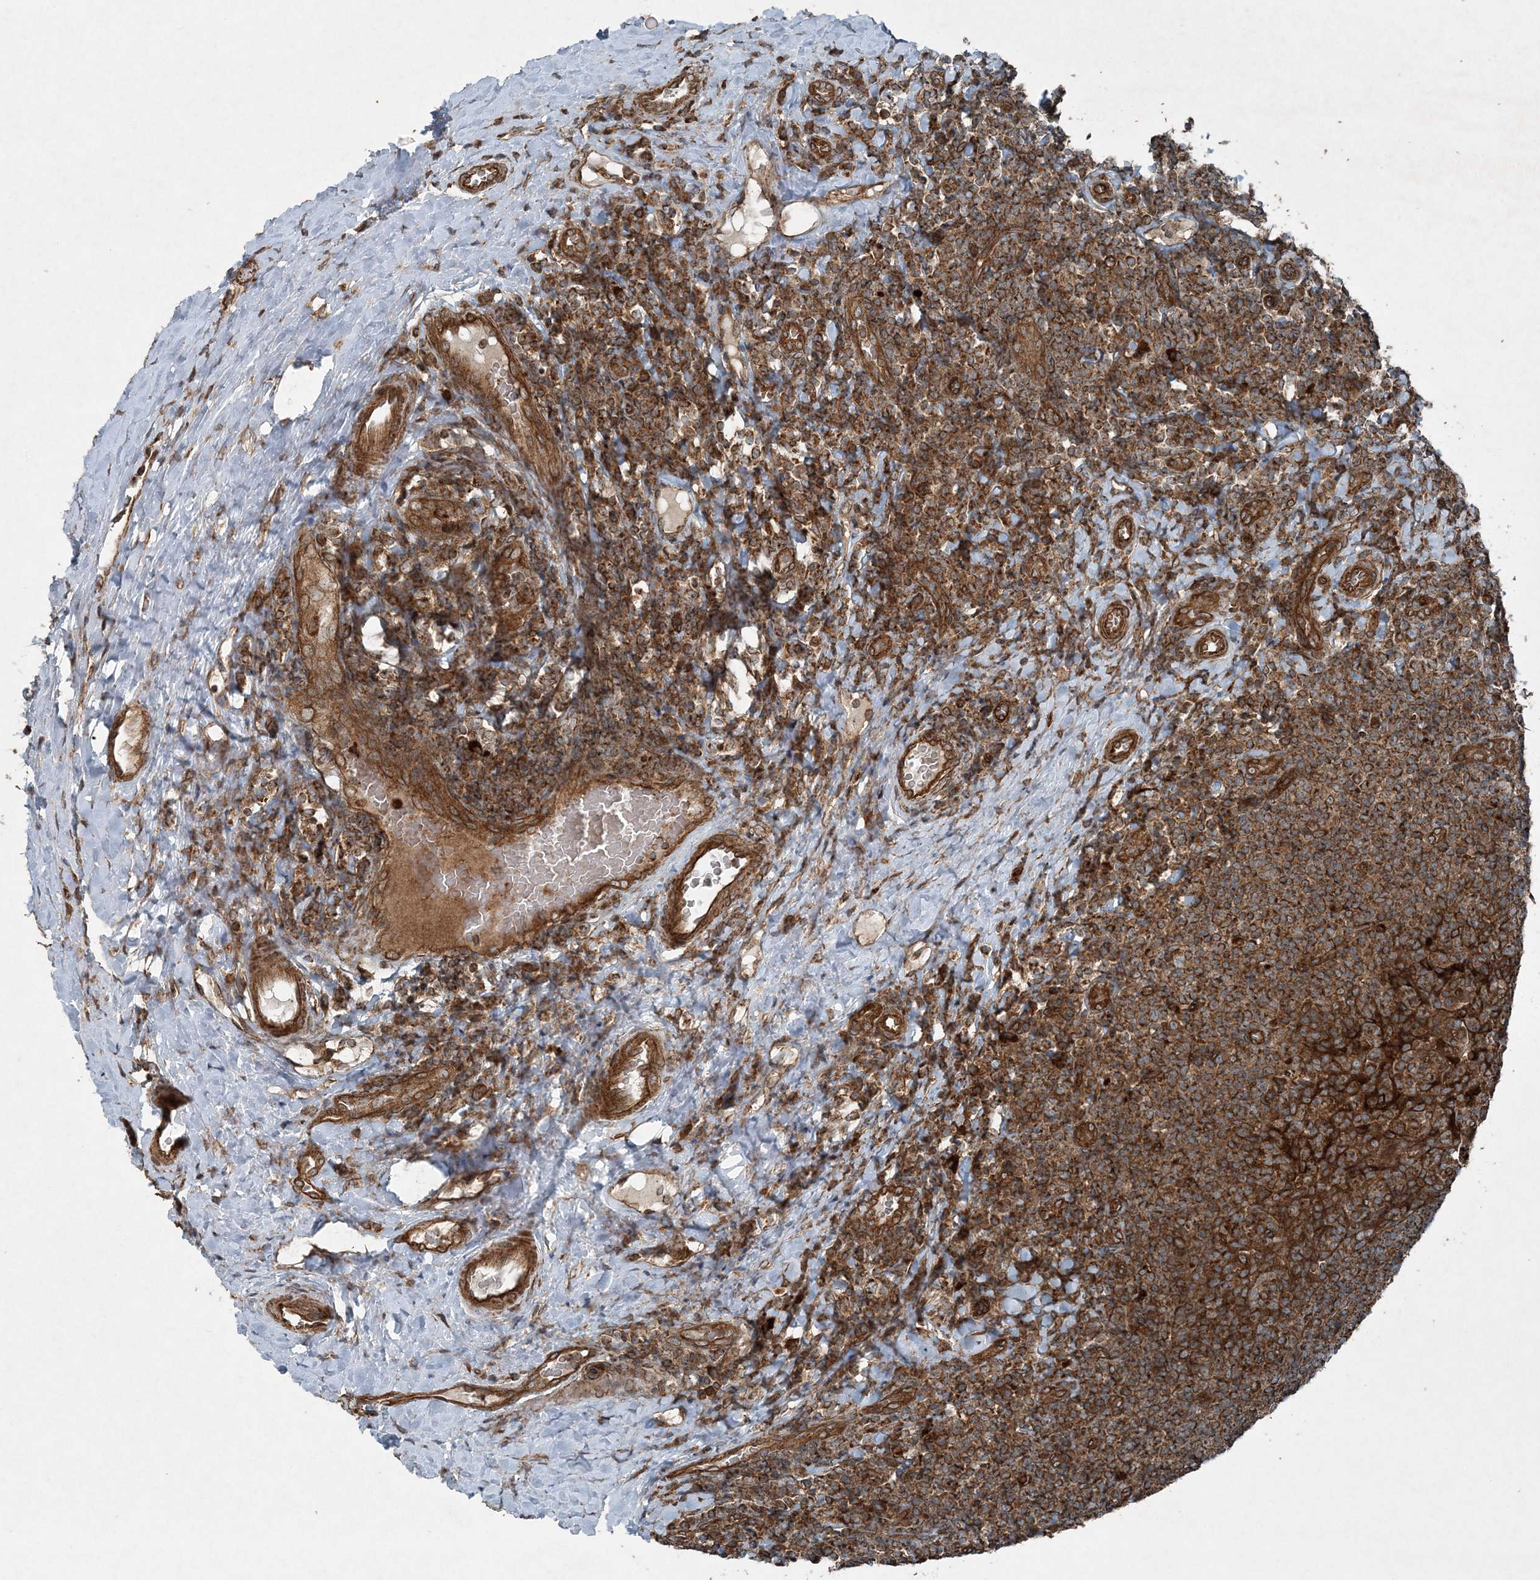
{"staining": {"intensity": "strong", "quantity": ">75%", "location": "cytoplasmic/membranous"}, "tissue": "tonsil", "cell_type": "Germinal center cells", "image_type": "normal", "snomed": [{"axis": "morphology", "description": "Normal tissue, NOS"}, {"axis": "topography", "description": "Tonsil"}], "caption": "Benign tonsil reveals strong cytoplasmic/membranous staining in about >75% of germinal center cells, visualized by immunohistochemistry.", "gene": "COPS7B", "patient": {"sex": "male", "age": 17}}